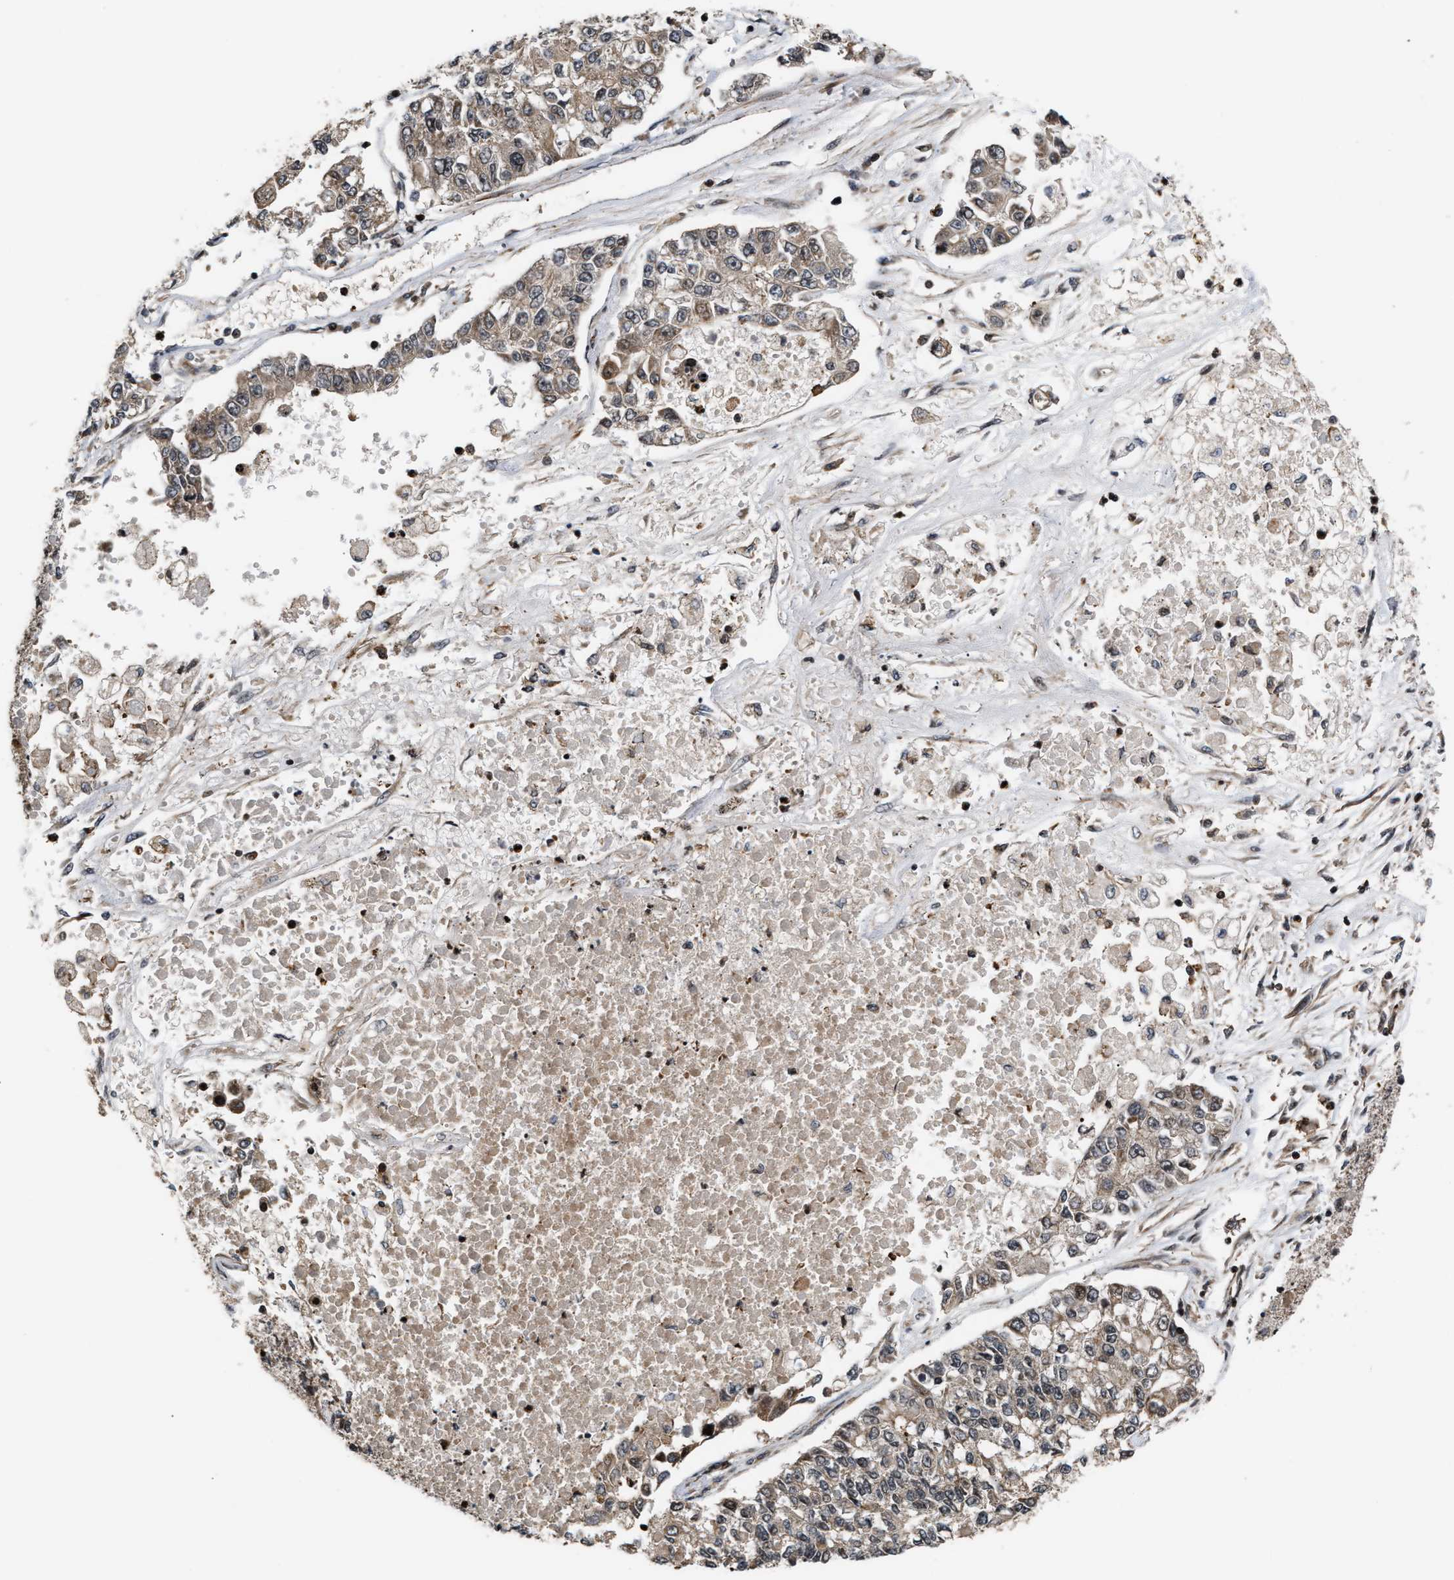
{"staining": {"intensity": "weak", "quantity": ">75%", "location": "cytoplasmic/membranous"}, "tissue": "lung cancer", "cell_type": "Tumor cells", "image_type": "cancer", "snomed": [{"axis": "morphology", "description": "Adenocarcinoma, NOS"}, {"axis": "topography", "description": "Lung"}], "caption": "IHC of lung cancer (adenocarcinoma) reveals low levels of weak cytoplasmic/membranous positivity in approximately >75% of tumor cells.", "gene": "STAU2", "patient": {"sex": "male", "age": 49}}